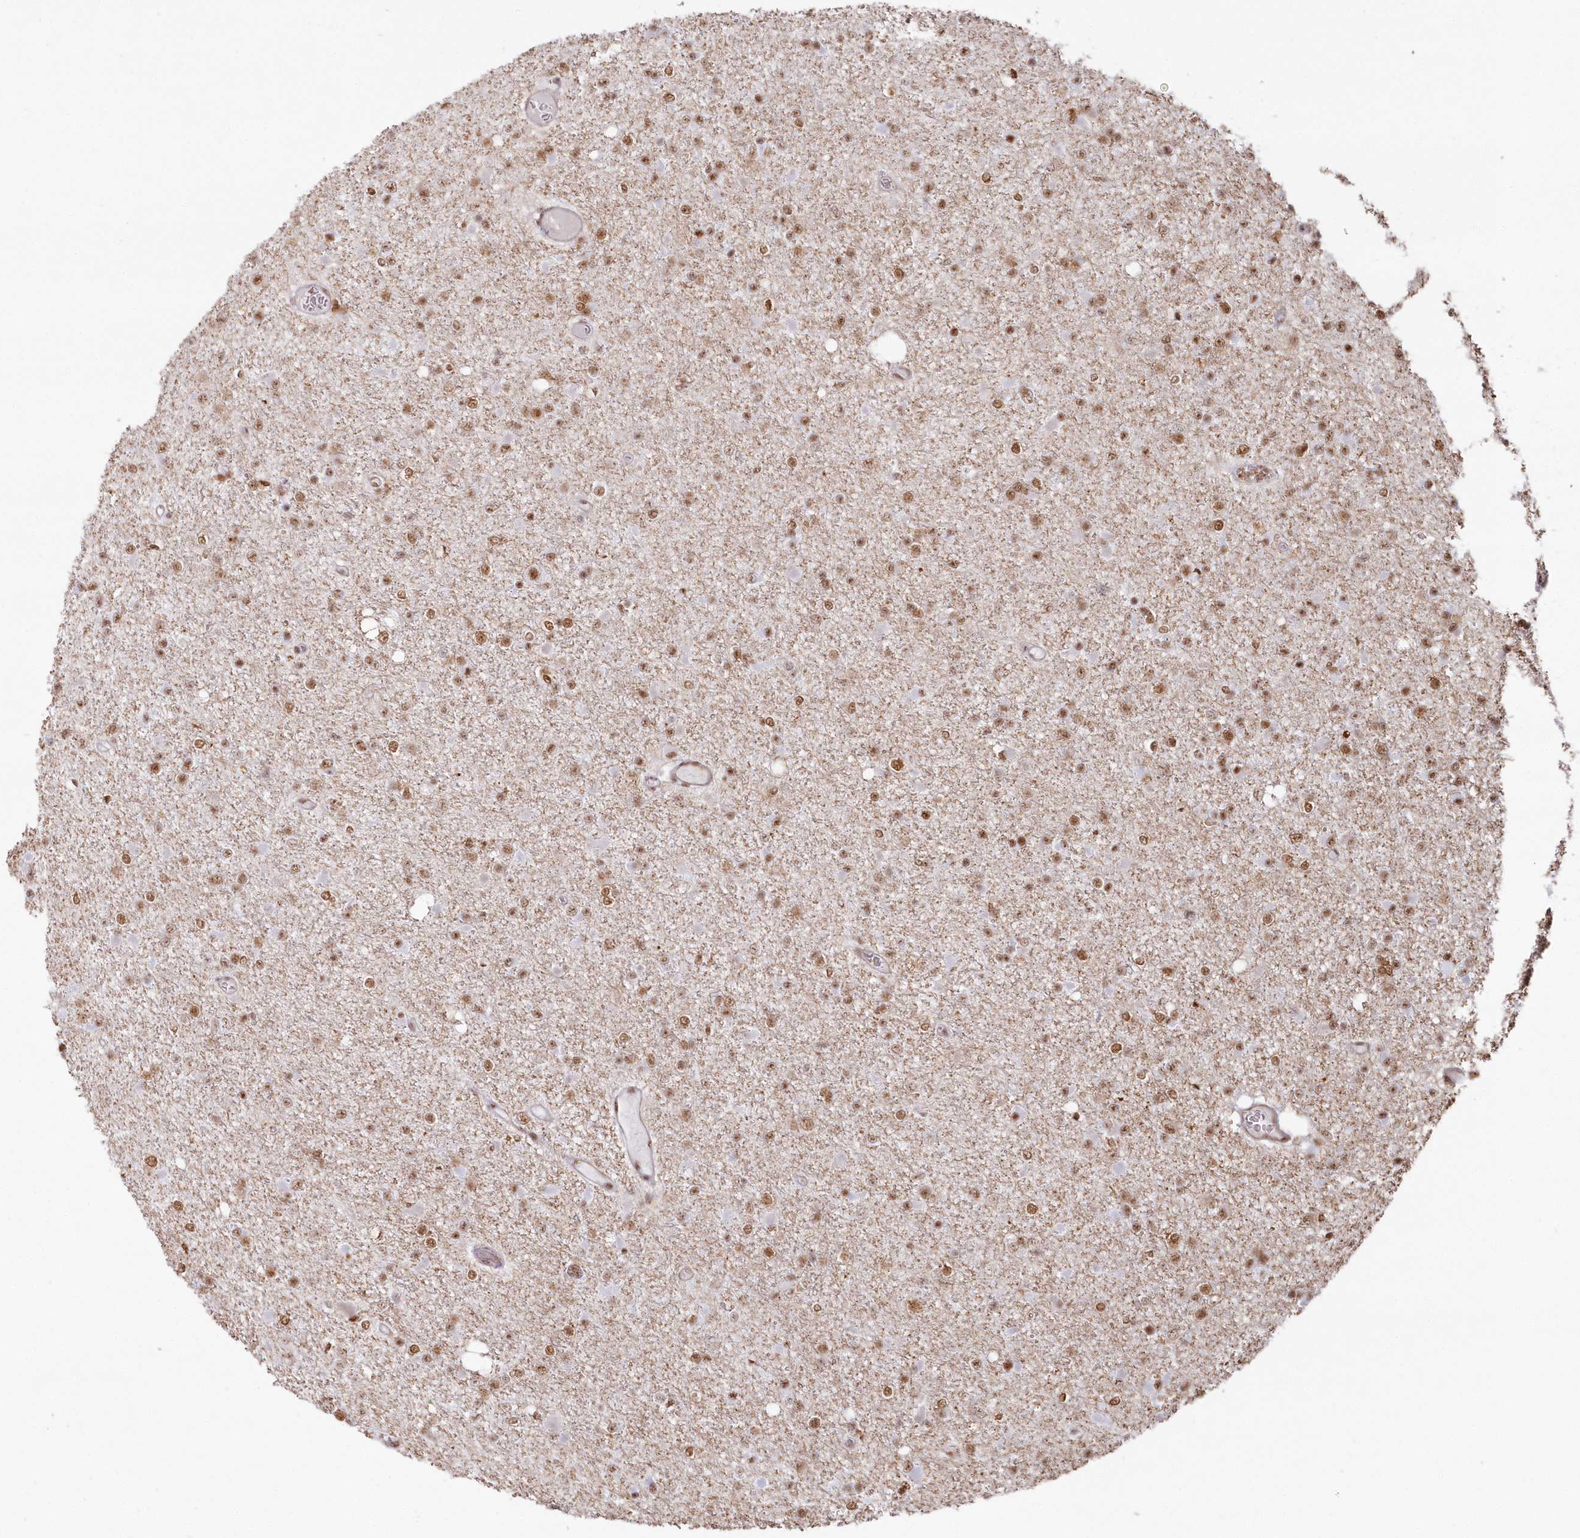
{"staining": {"intensity": "moderate", "quantity": ">75%", "location": "nuclear"}, "tissue": "glioma", "cell_type": "Tumor cells", "image_type": "cancer", "snomed": [{"axis": "morphology", "description": "Glioma, malignant, Low grade"}, {"axis": "topography", "description": "Brain"}], "caption": "This micrograph demonstrates low-grade glioma (malignant) stained with IHC to label a protein in brown. The nuclear of tumor cells show moderate positivity for the protein. Nuclei are counter-stained blue.", "gene": "DDX46", "patient": {"sex": "female", "age": 22}}